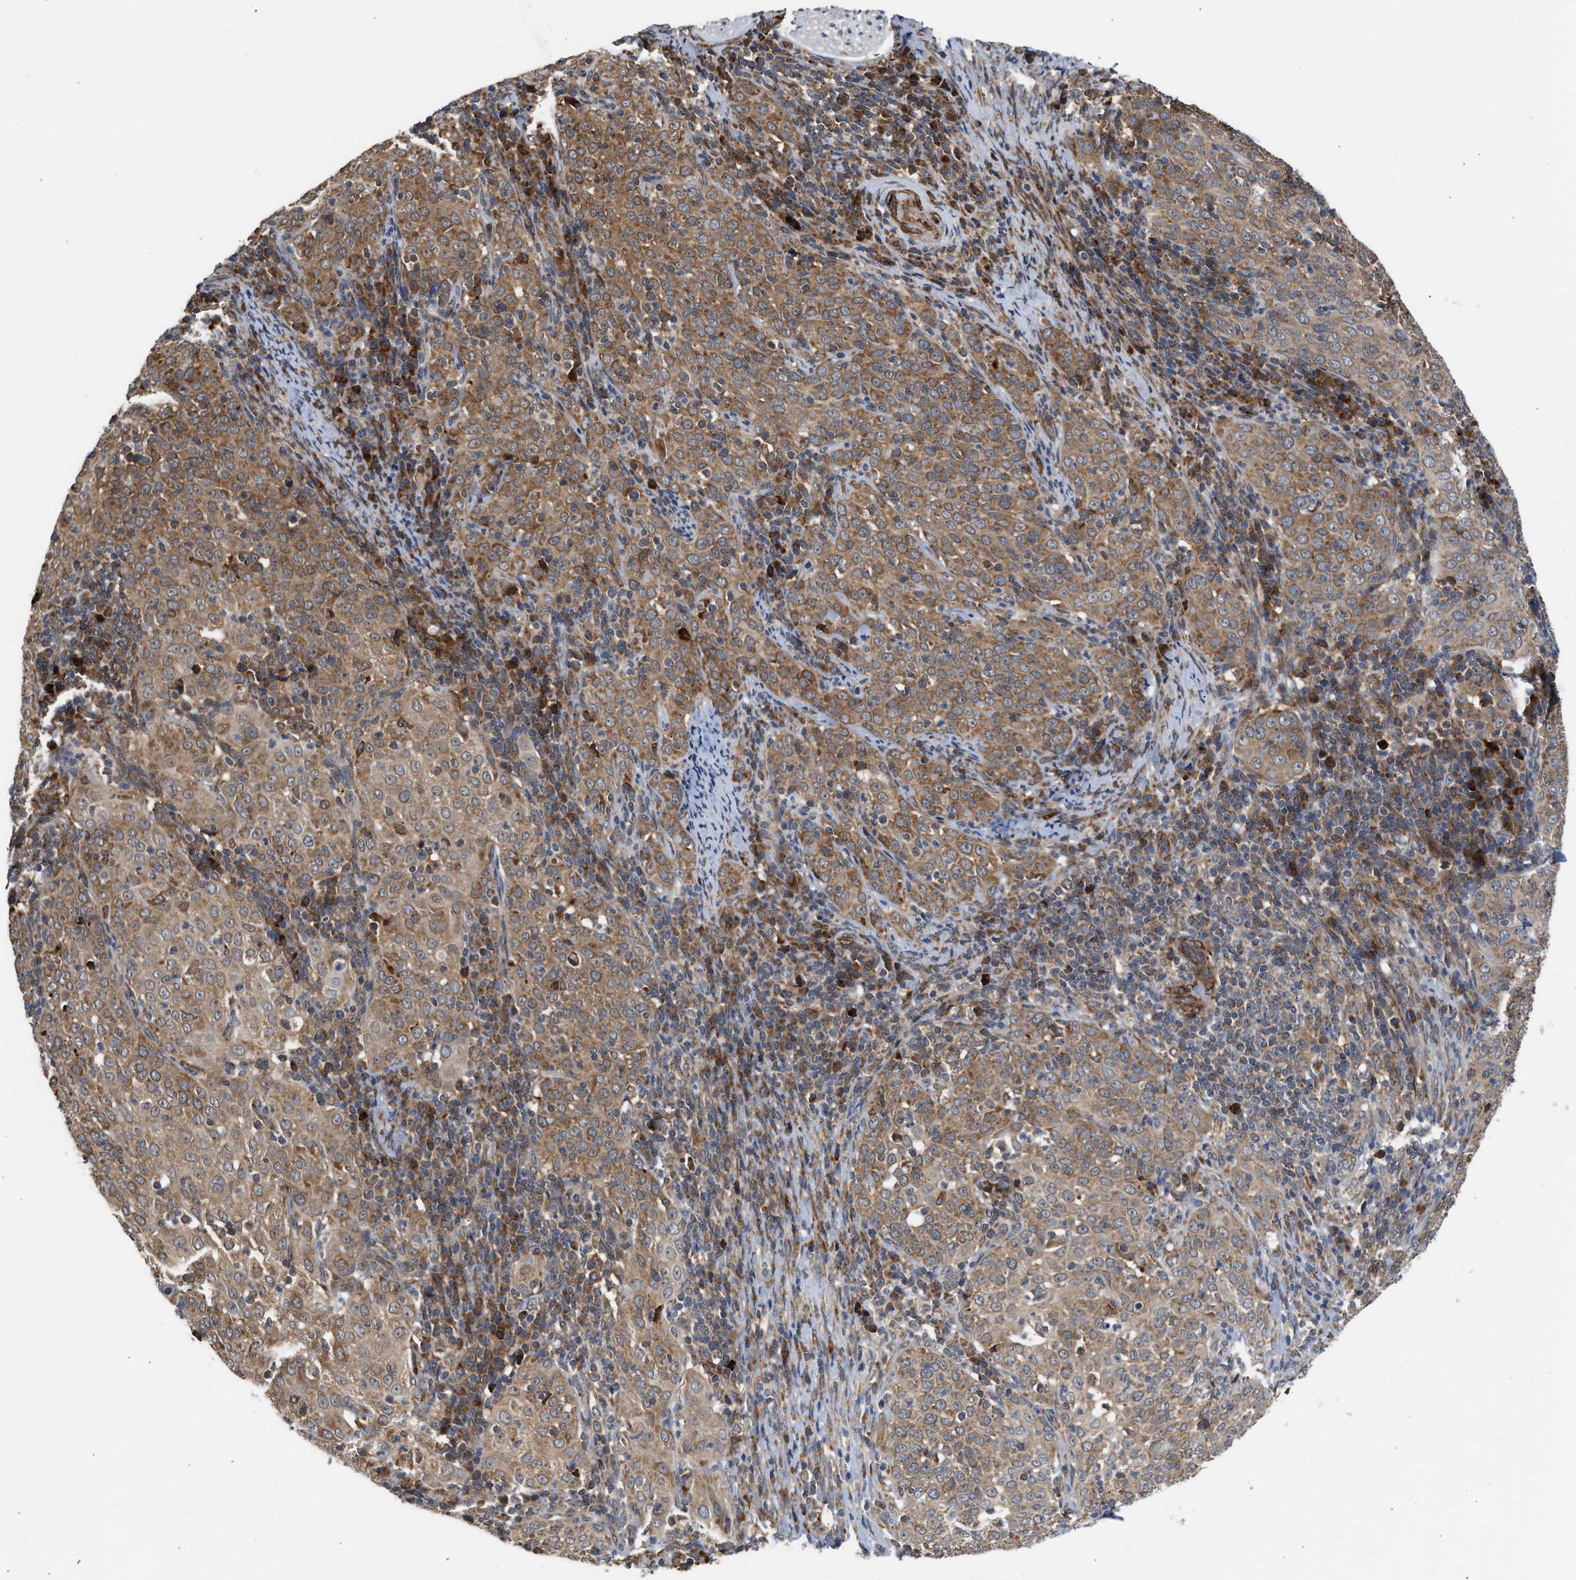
{"staining": {"intensity": "moderate", "quantity": ">75%", "location": "cytoplasmic/membranous"}, "tissue": "cervical cancer", "cell_type": "Tumor cells", "image_type": "cancer", "snomed": [{"axis": "morphology", "description": "Squamous cell carcinoma, NOS"}, {"axis": "topography", "description": "Cervix"}], "caption": "Brown immunohistochemical staining in human cervical squamous cell carcinoma demonstrates moderate cytoplasmic/membranous expression in about >75% of tumor cells.", "gene": "POLG2", "patient": {"sex": "female", "age": 51}}